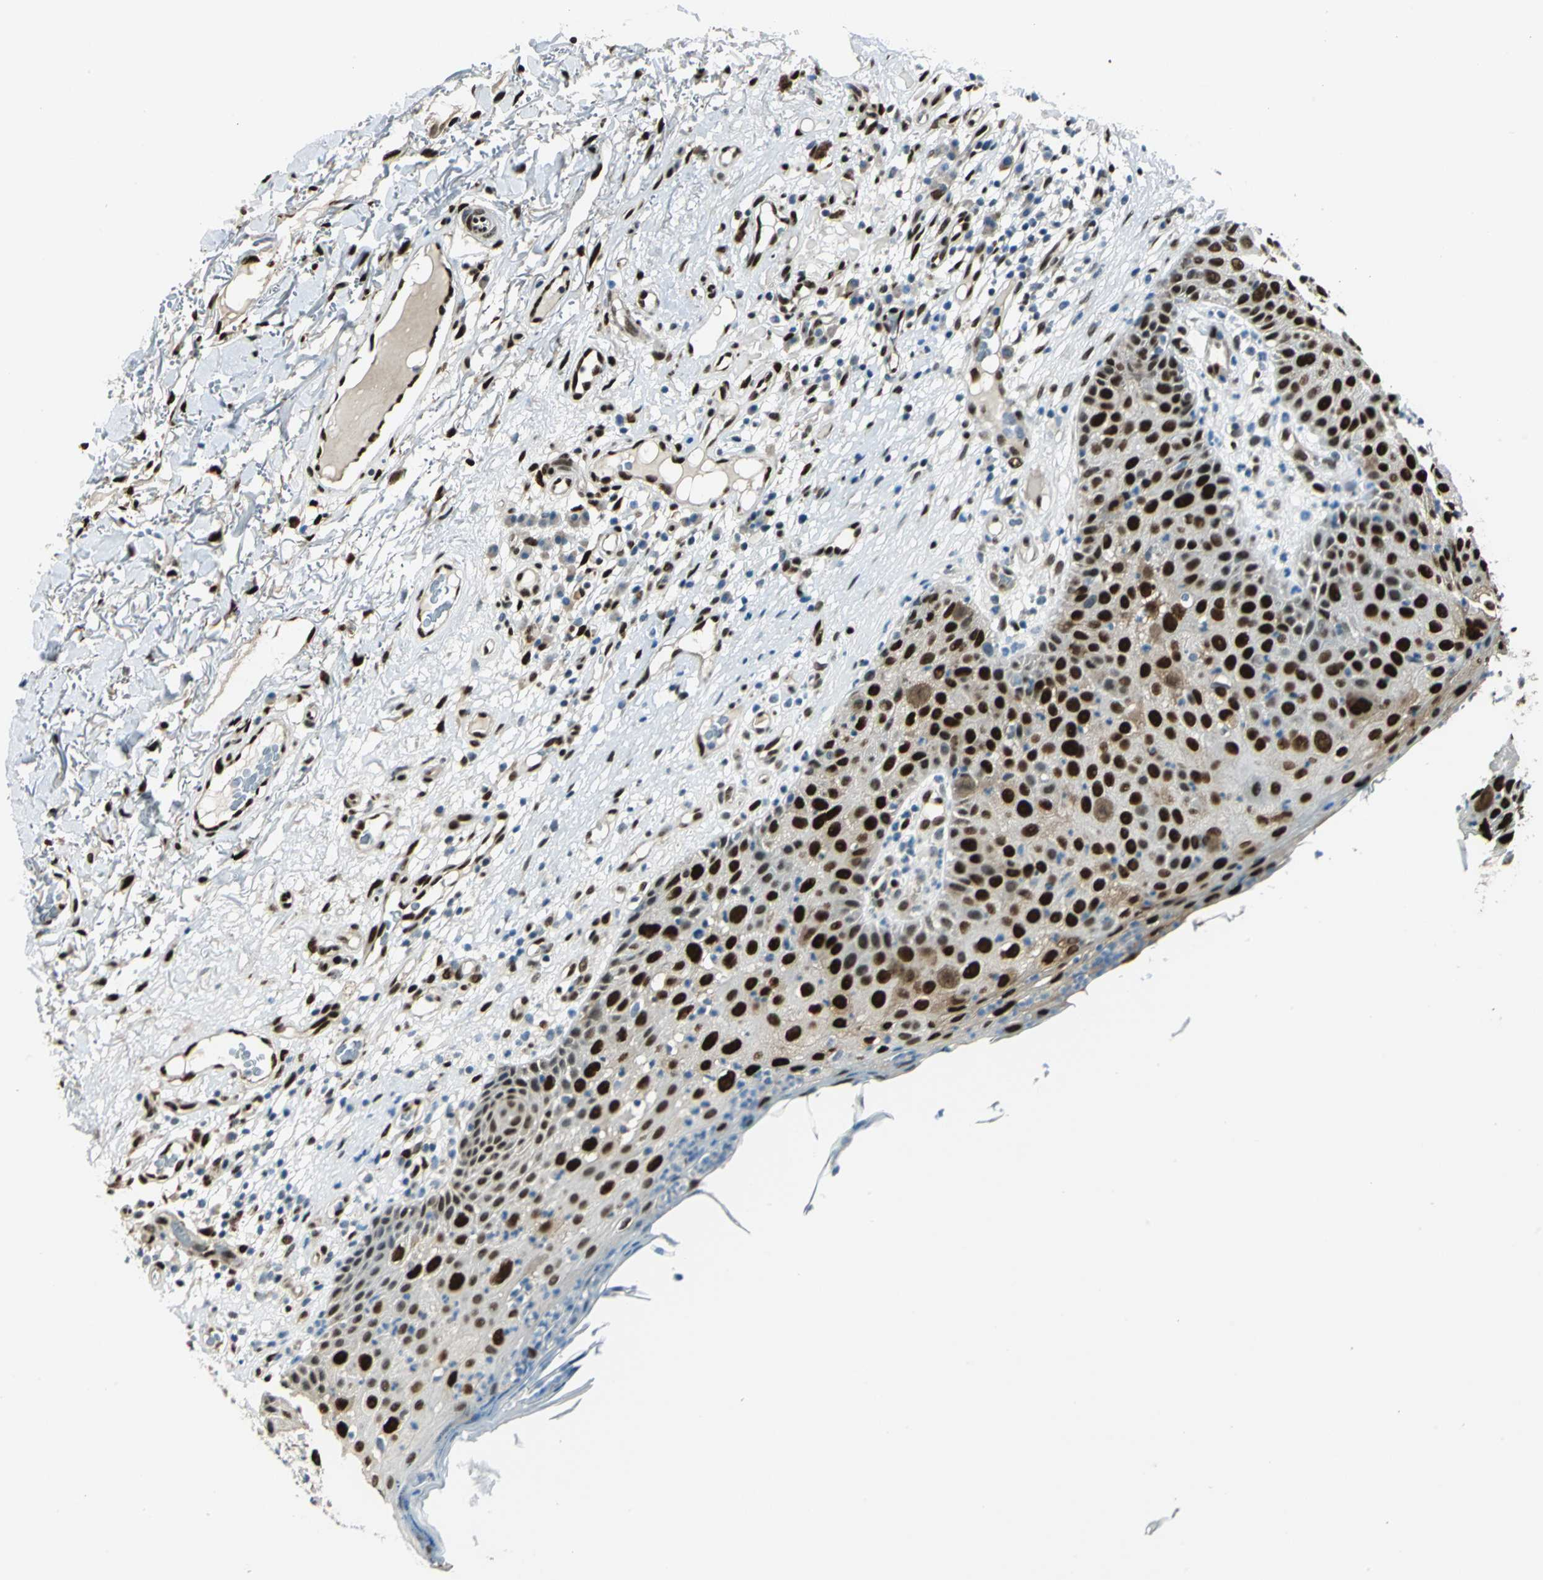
{"staining": {"intensity": "strong", "quantity": ">75%", "location": "cytoplasmic/membranous,nuclear"}, "tissue": "skin cancer", "cell_type": "Tumor cells", "image_type": "cancer", "snomed": [{"axis": "morphology", "description": "Squamous cell carcinoma, NOS"}, {"axis": "topography", "description": "Skin"}], "caption": "DAB immunohistochemical staining of skin cancer reveals strong cytoplasmic/membranous and nuclear protein expression in approximately >75% of tumor cells.", "gene": "NFIA", "patient": {"sex": "male", "age": 87}}